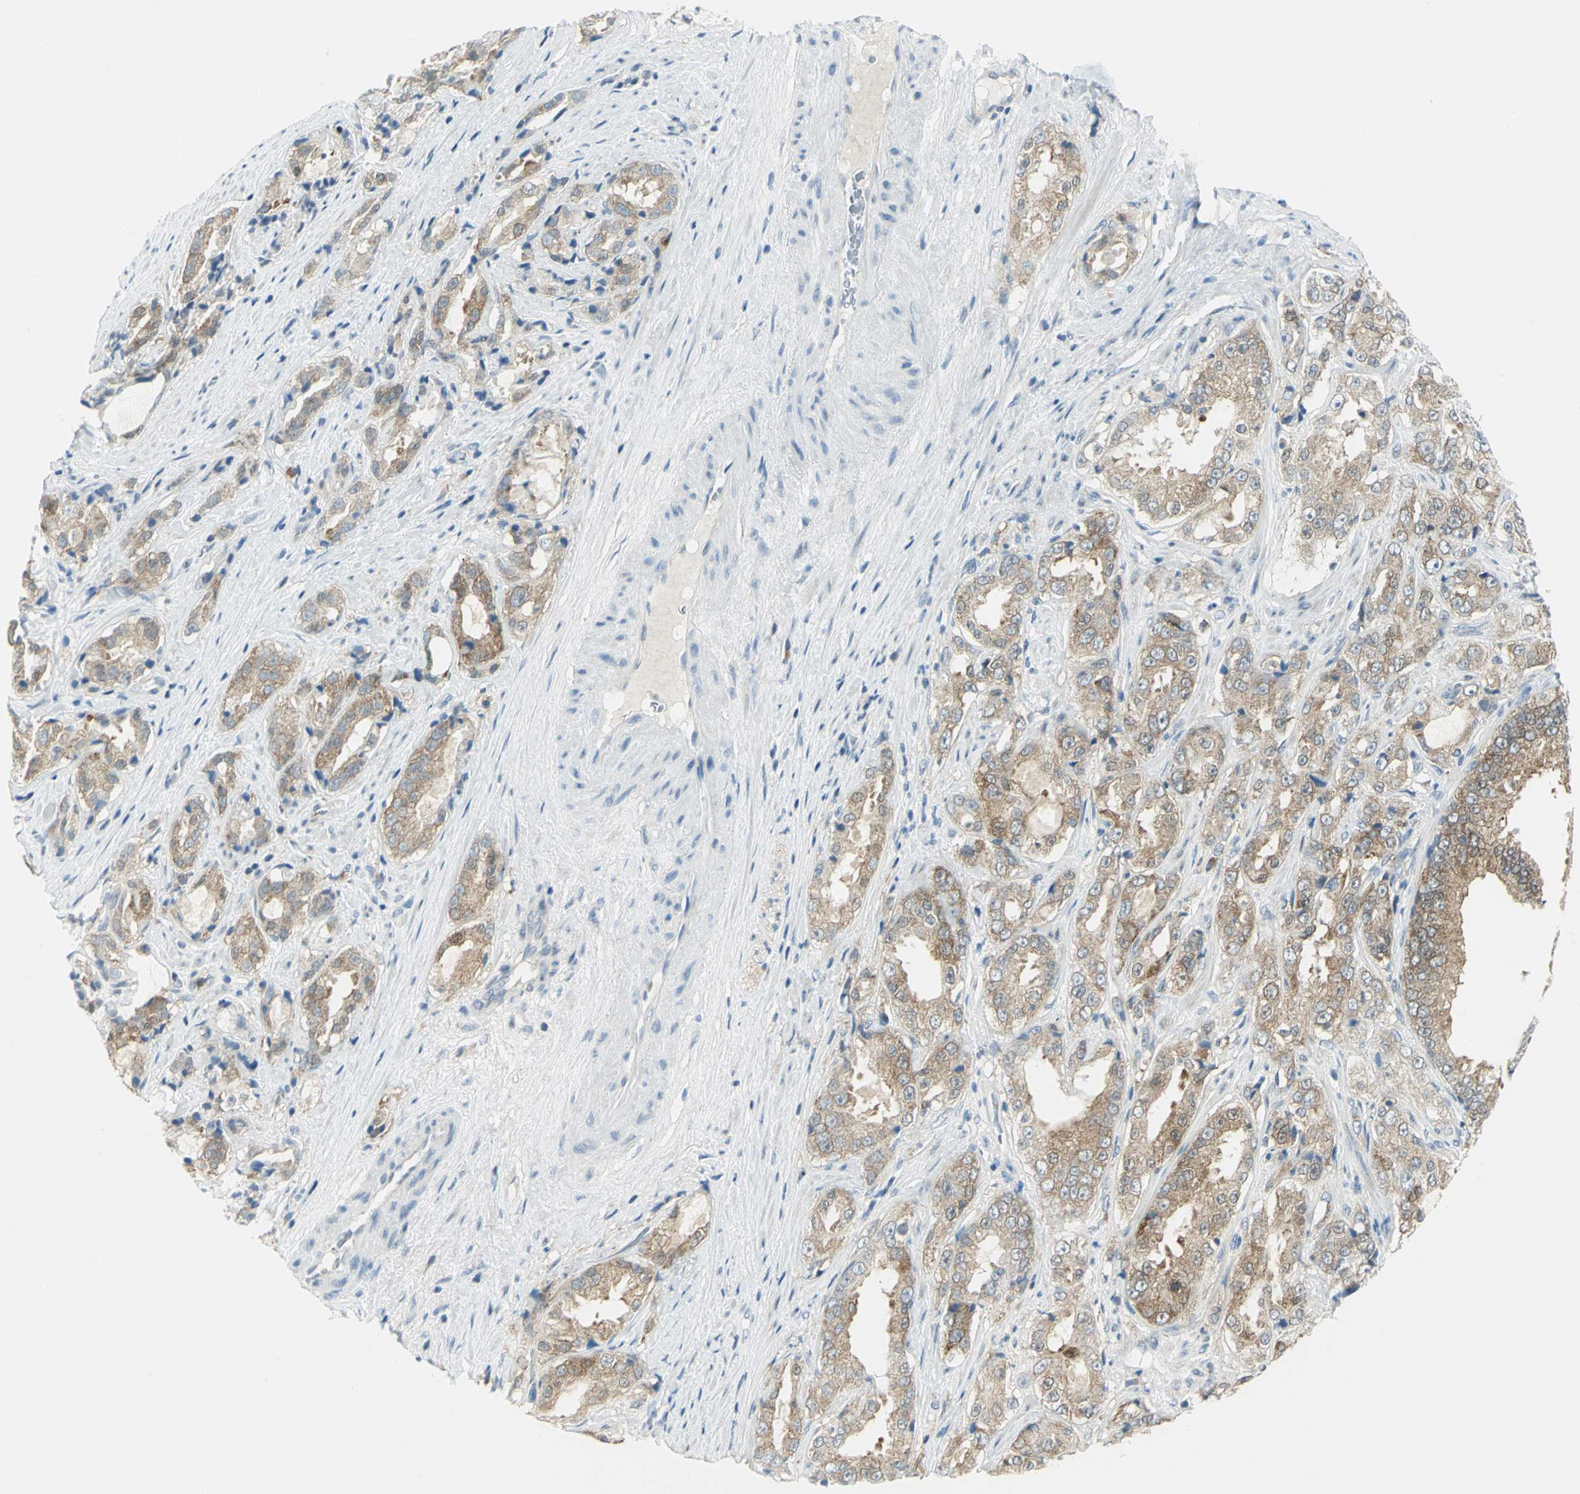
{"staining": {"intensity": "strong", "quantity": ">75%", "location": "cytoplasmic/membranous"}, "tissue": "prostate cancer", "cell_type": "Tumor cells", "image_type": "cancer", "snomed": [{"axis": "morphology", "description": "Adenocarcinoma, High grade"}, {"axis": "topography", "description": "Prostate"}], "caption": "Prostate cancer was stained to show a protein in brown. There is high levels of strong cytoplasmic/membranous expression in approximately >75% of tumor cells. The staining was performed using DAB (3,3'-diaminobenzidine) to visualize the protein expression in brown, while the nuclei were stained in blue with hematoxylin (Magnification: 20x).", "gene": "ALDOA", "patient": {"sex": "male", "age": 73}}